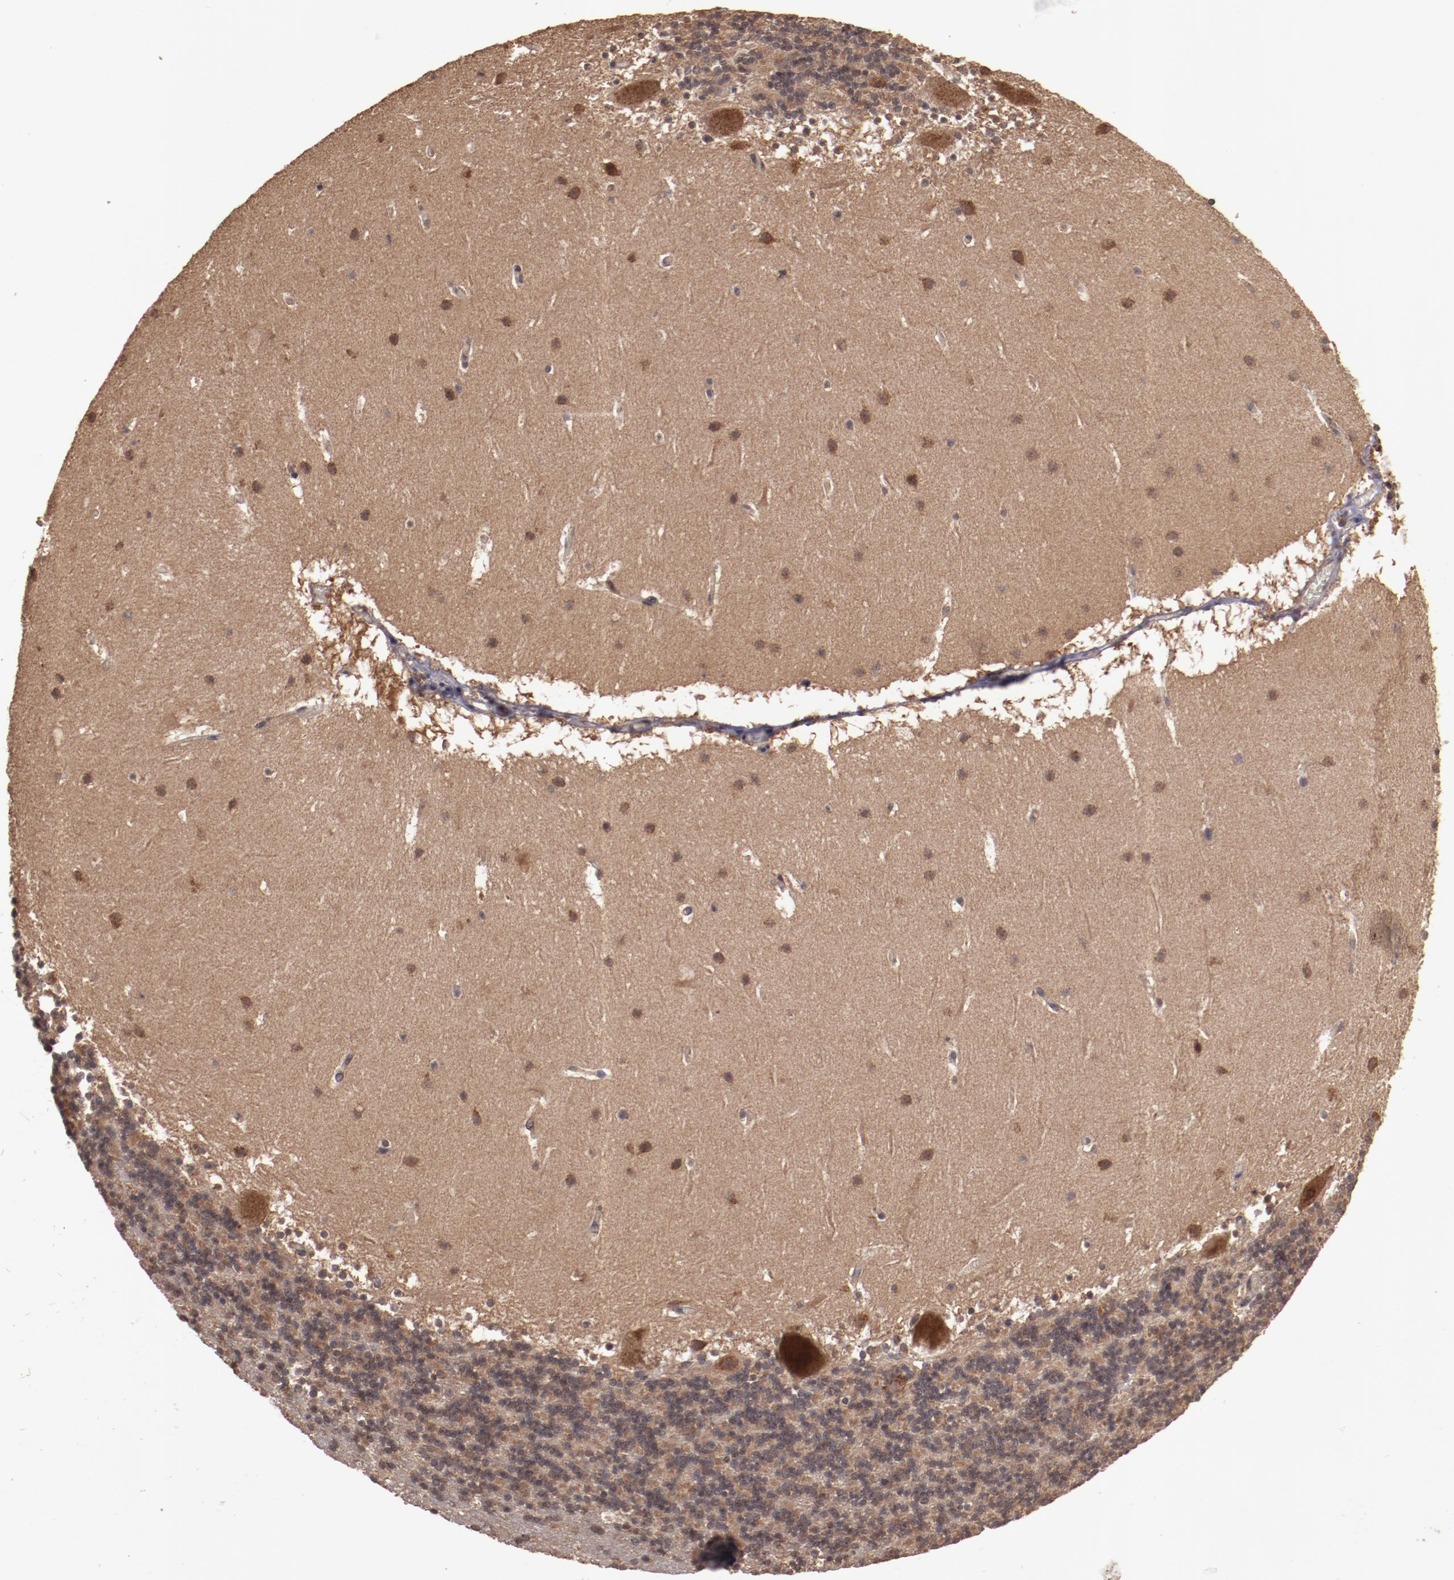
{"staining": {"intensity": "moderate", "quantity": ">75%", "location": "cytoplasmic/membranous"}, "tissue": "cerebellum", "cell_type": "Cells in granular layer", "image_type": "normal", "snomed": [{"axis": "morphology", "description": "Normal tissue, NOS"}, {"axis": "topography", "description": "Cerebellum"}], "caption": "DAB (3,3'-diaminobenzidine) immunohistochemical staining of normal human cerebellum reveals moderate cytoplasmic/membranous protein expression in approximately >75% of cells in granular layer.", "gene": "TXNDC16", "patient": {"sex": "male", "age": 45}}